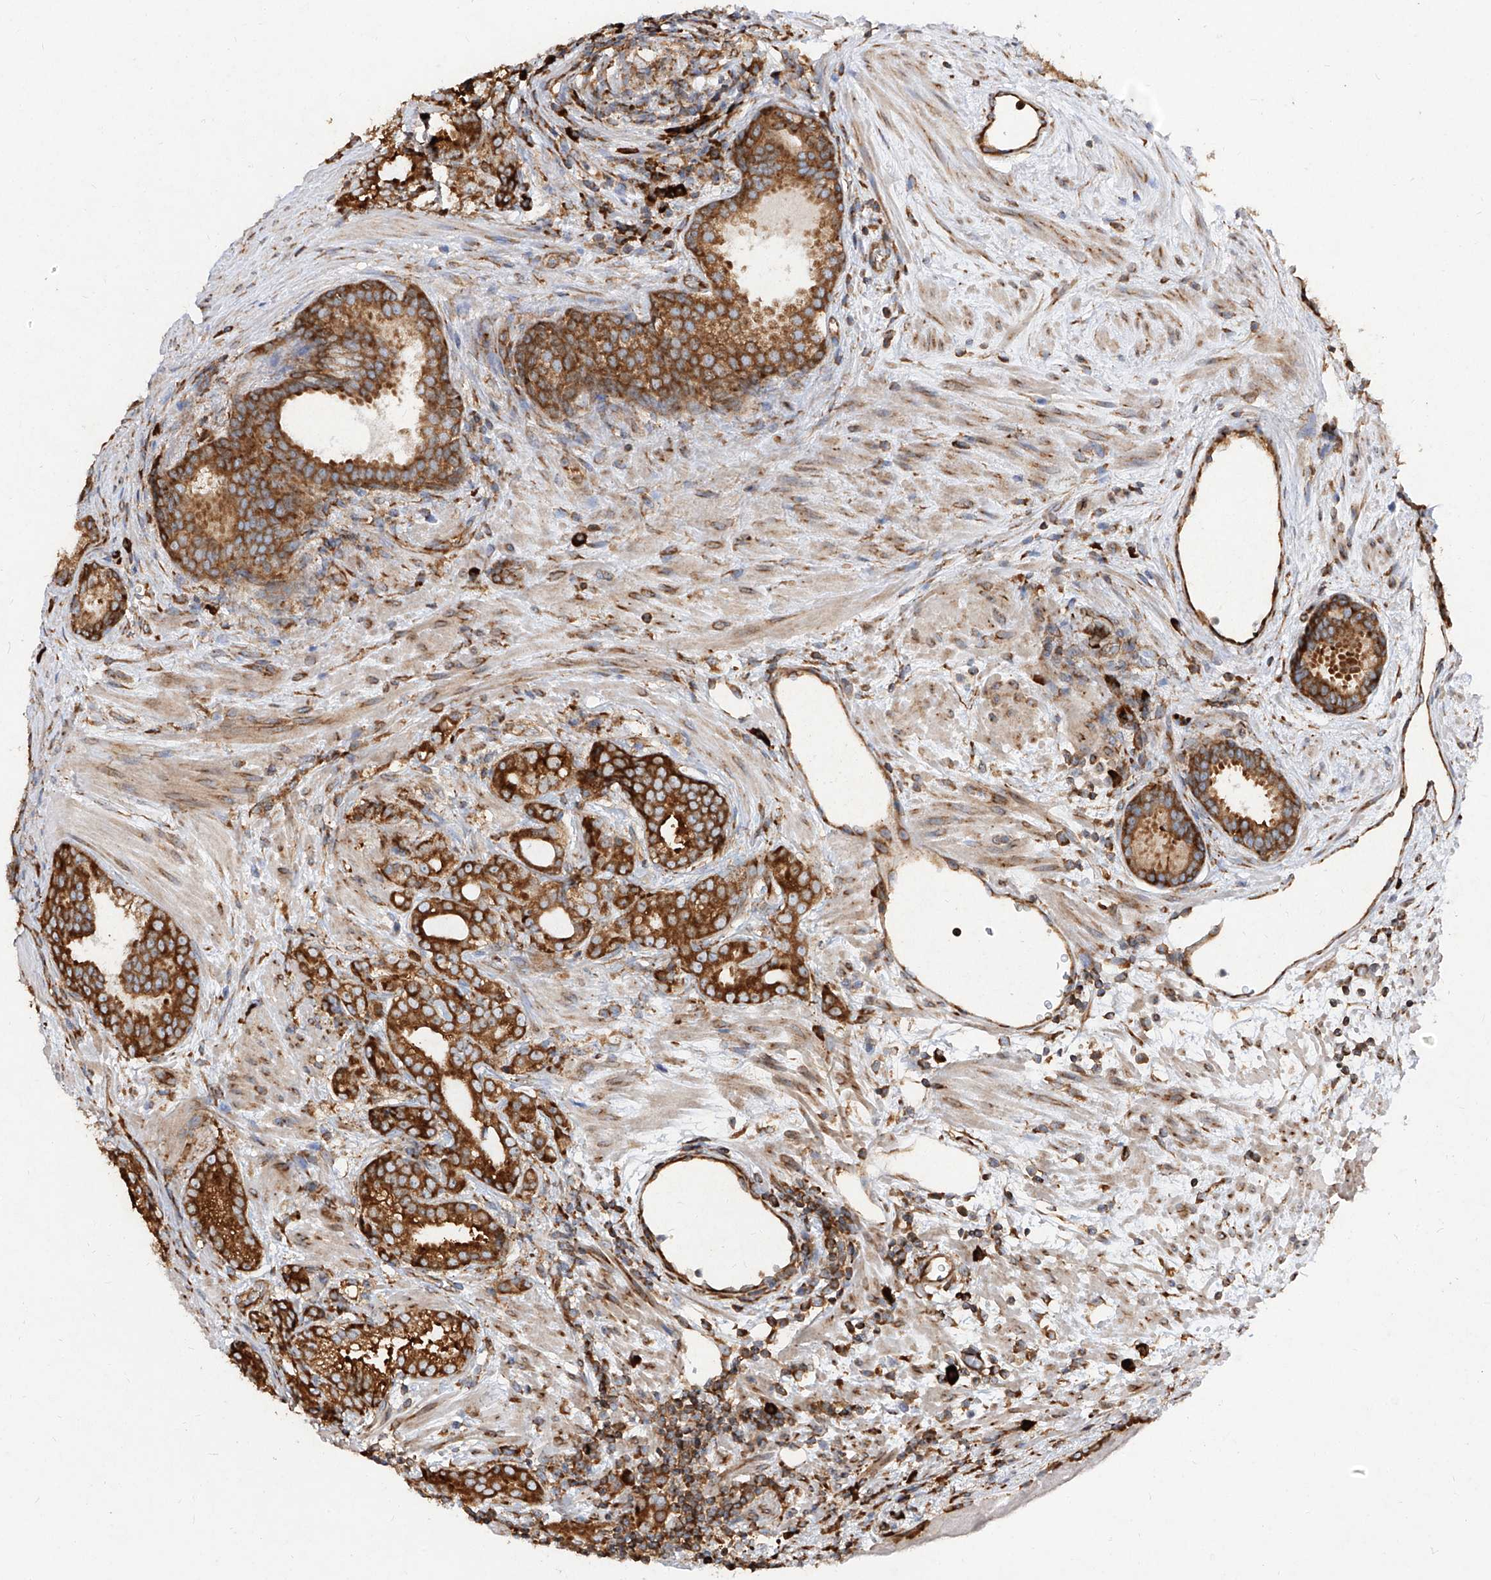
{"staining": {"intensity": "strong", "quantity": ">75%", "location": "cytoplasmic/membranous"}, "tissue": "prostate cancer", "cell_type": "Tumor cells", "image_type": "cancer", "snomed": [{"axis": "morphology", "description": "Normal morphology"}, {"axis": "morphology", "description": "Adenocarcinoma, Low grade"}, {"axis": "topography", "description": "Prostate"}], "caption": "Immunohistochemical staining of prostate adenocarcinoma (low-grade) shows strong cytoplasmic/membranous protein expression in approximately >75% of tumor cells. (IHC, brightfield microscopy, high magnification).", "gene": "RPS25", "patient": {"sex": "male", "age": 72}}